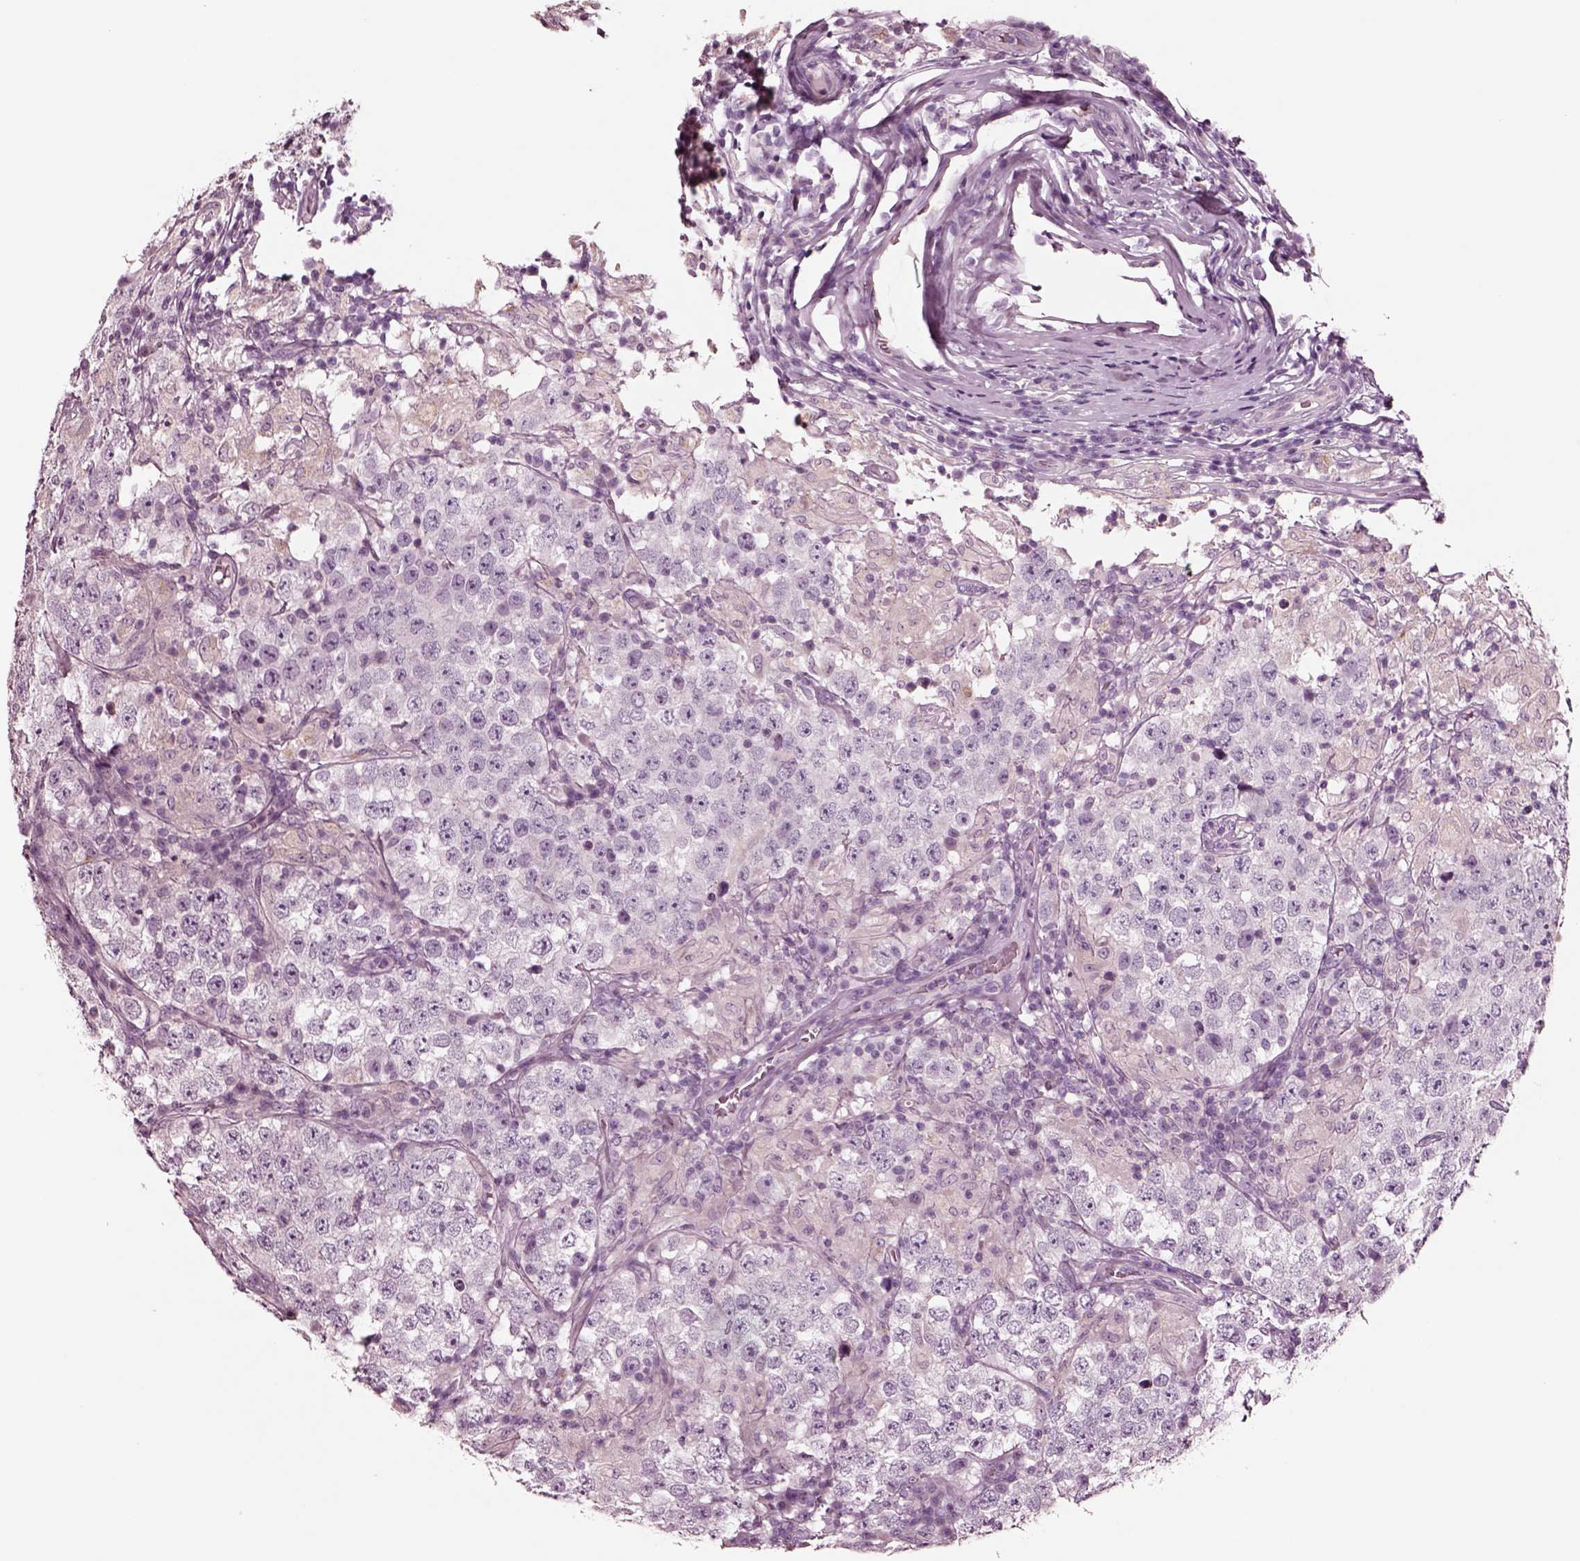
{"staining": {"intensity": "negative", "quantity": "none", "location": "none"}, "tissue": "testis cancer", "cell_type": "Tumor cells", "image_type": "cancer", "snomed": [{"axis": "morphology", "description": "Seminoma, NOS"}, {"axis": "morphology", "description": "Carcinoma, Embryonal, NOS"}, {"axis": "topography", "description": "Testis"}], "caption": "Immunohistochemistry (IHC) photomicrograph of human seminoma (testis) stained for a protein (brown), which exhibits no positivity in tumor cells.", "gene": "NMRK2", "patient": {"sex": "male", "age": 41}}